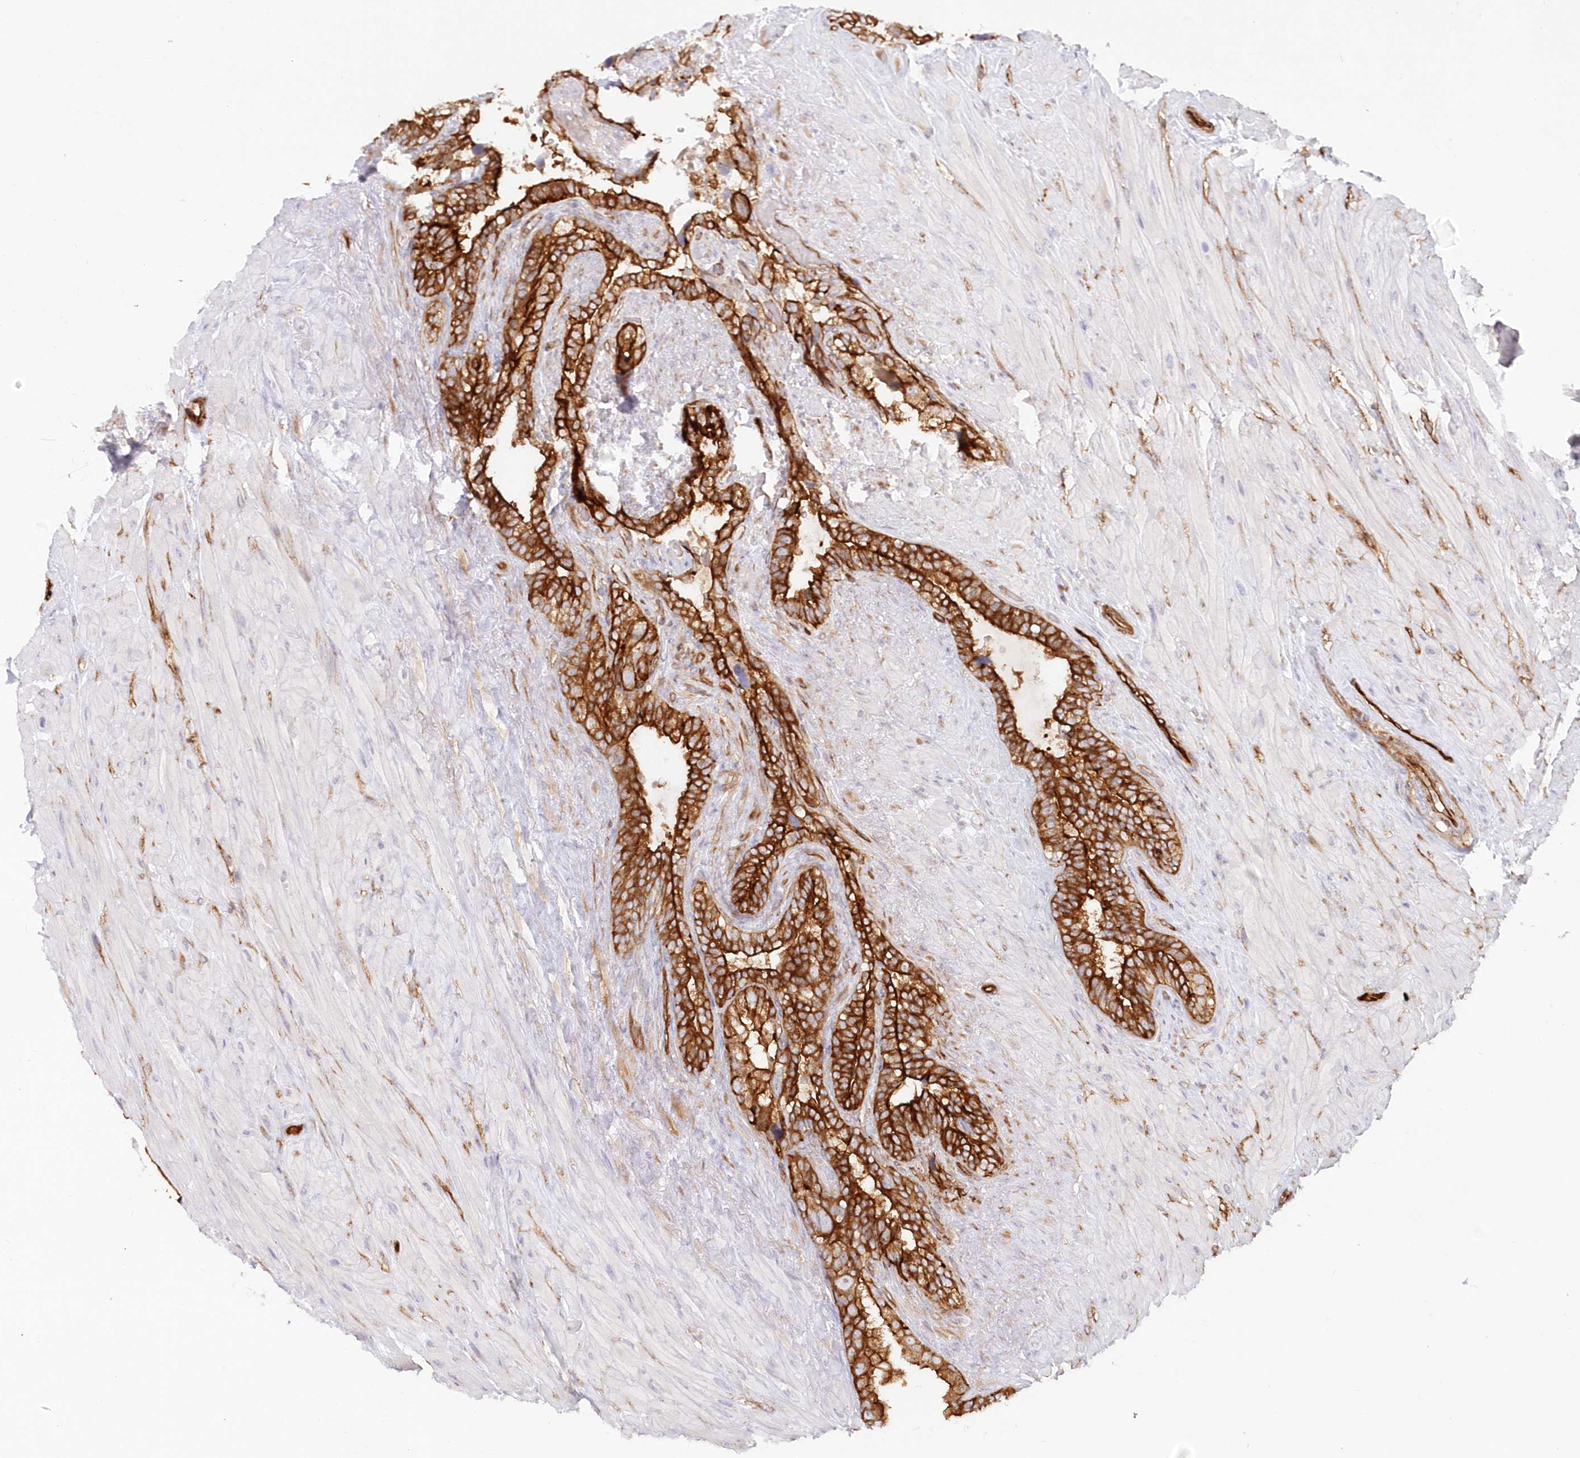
{"staining": {"intensity": "strong", "quantity": ">75%", "location": "cytoplasmic/membranous"}, "tissue": "seminal vesicle", "cell_type": "Glandular cells", "image_type": "normal", "snomed": [{"axis": "morphology", "description": "Normal tissue, NOS"}, {"axis": "topography", "description": "Seminal veicle"}], "caption": "Immunohistochemical staining of unremarkable human seminal vesicle demonstrates >75% levels of strong cytoplasmic/membranous protein expression in approximately >75% of glandular cells. (brown staining indicates protein expression, while blue staining denotes nuclei).", "gene": "AFAP1L2", "patient": {"sex": "male", "age": 80}}